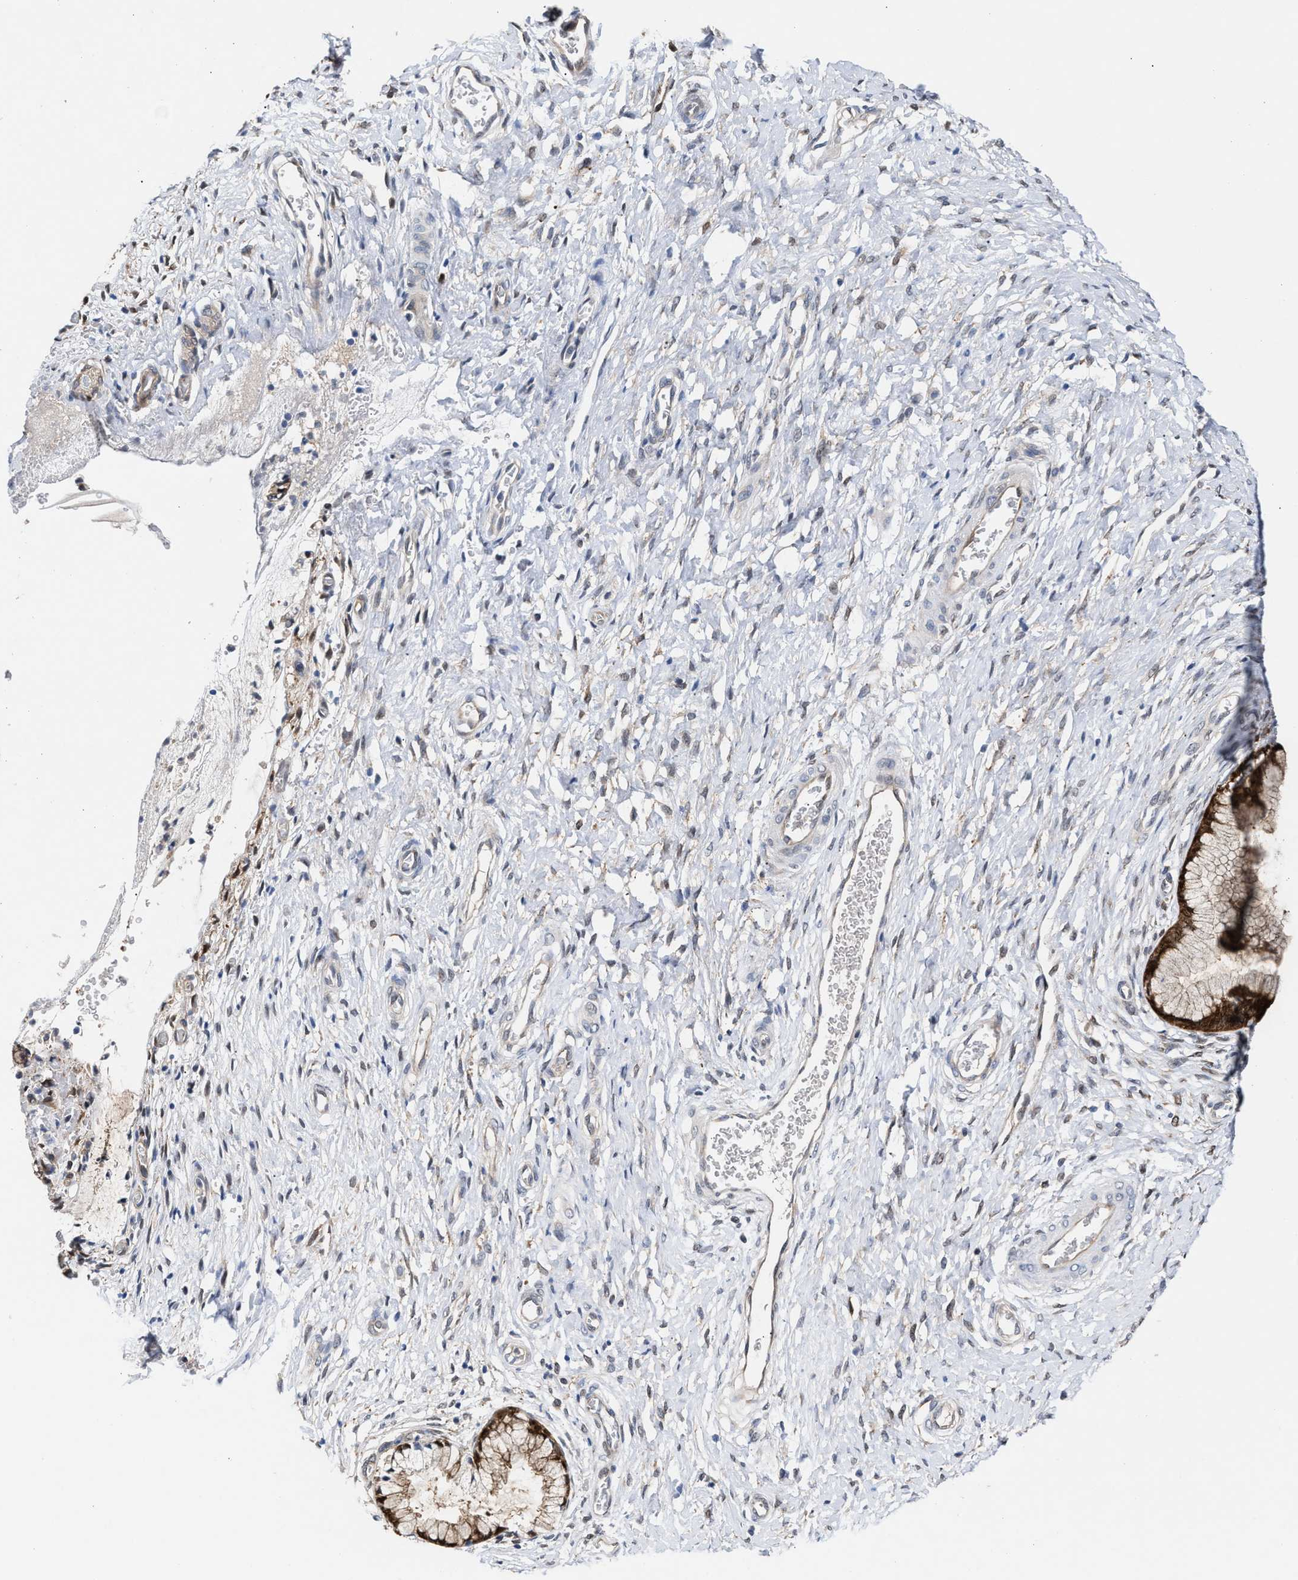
{"staining": {"intensity": "moderate", "quantity": ">75%", "location": "cytoplasmic/membranous,nuclear"}, "tissue": "cervix", "cell_type": "Glandular cells", "image_type": "normal", "snomed": [{"axis": "morphology", "description": "Normal tissue, NOS"}, {"axis": "topography", "description": "Cervix"}], "caption": "Immunohistochemistry (IHC) of benign cervix displays medium levels of moderate cytoplasmic/membranous,nuclear staining in approximately >75% of glandular cells. (DAB (3,3'-diaminobenzidine) = brown stain, brightfield microscopy at high magnification).", "gene": "TP53I3", "patient": {"sex": "female", "age": 55}}